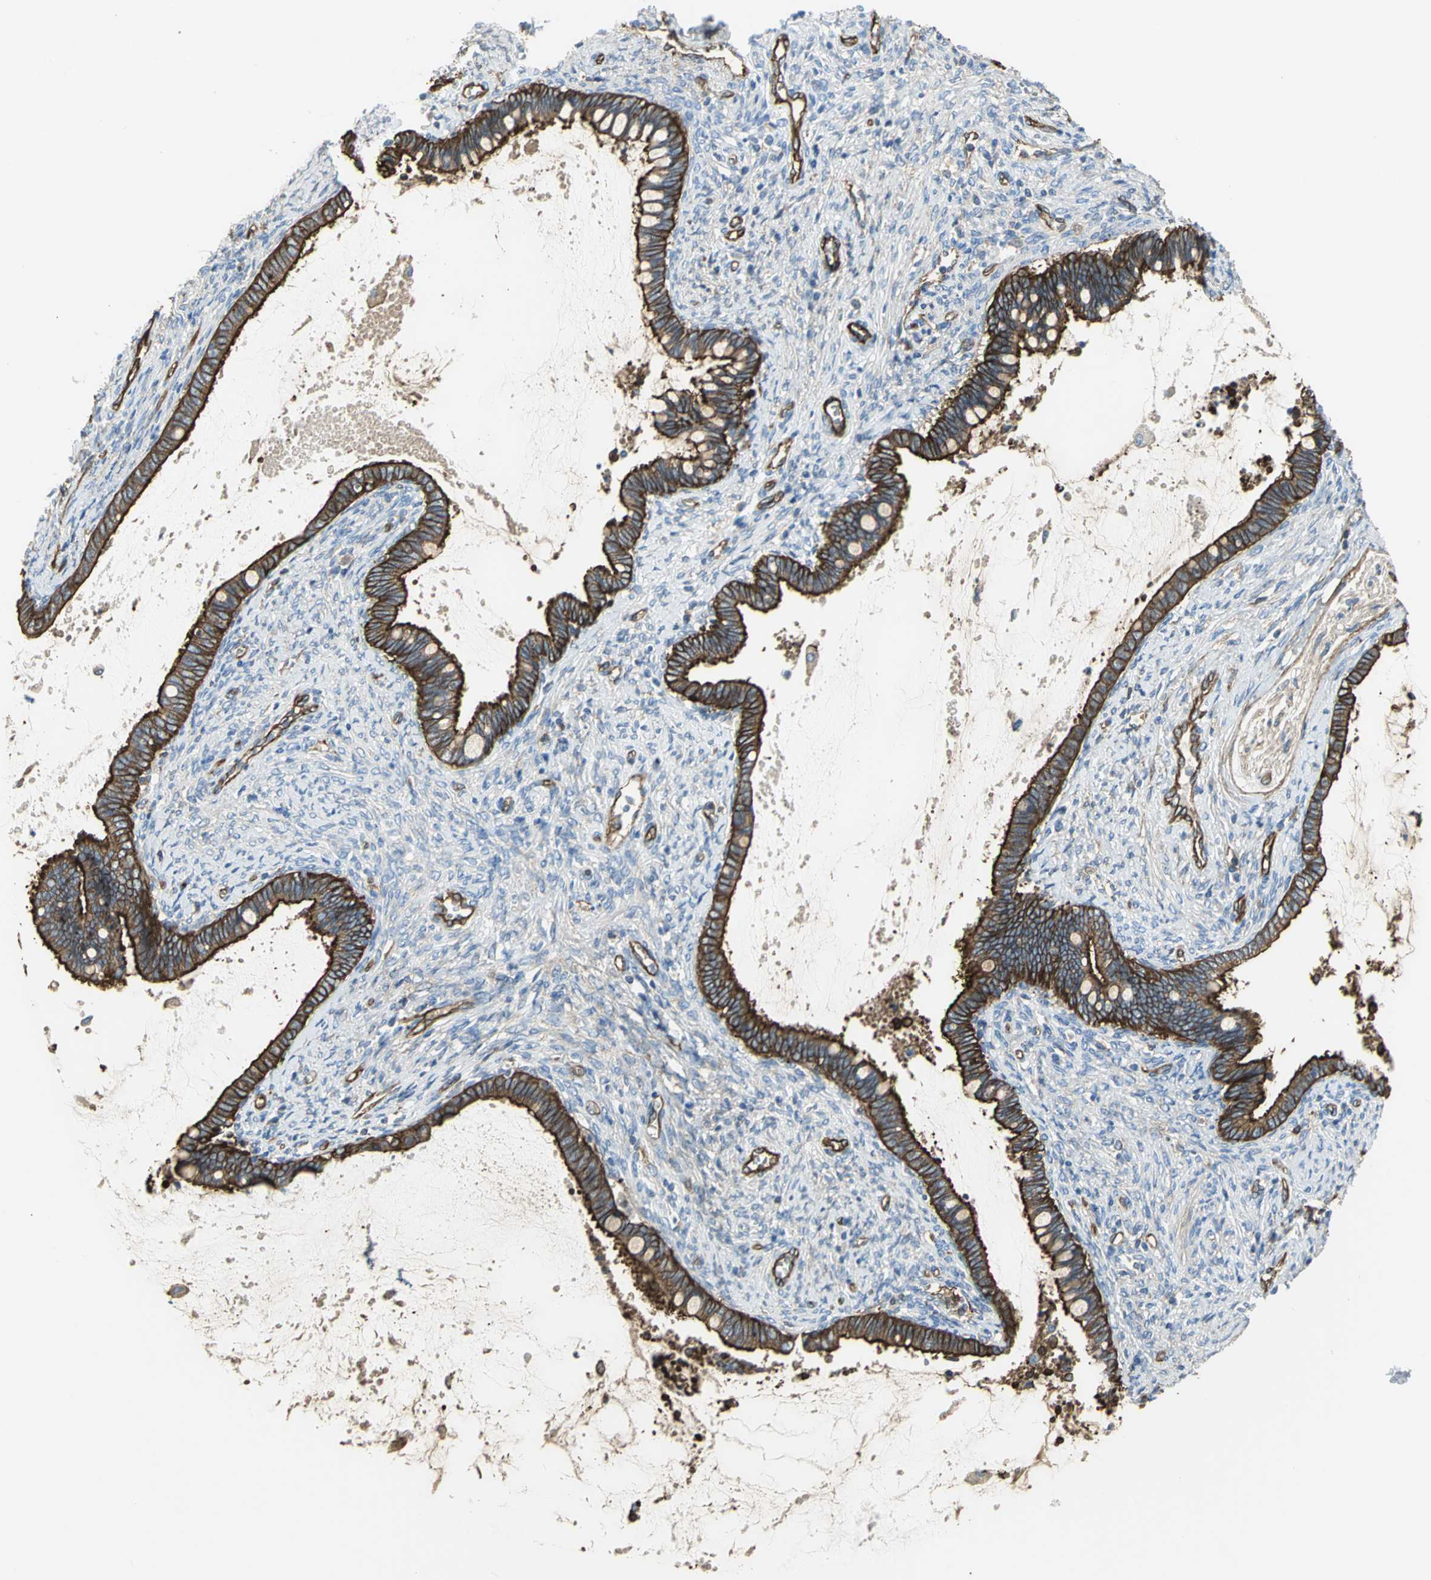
{"staining": {"intensity": "strong", "quantity": ">75%", "location": "cytoplasmic/membranous"}, "tissue": "cervical cancer", "cell_type": "Tumor cells", "image_type": "cancer", "snomed": [{"axis": "morphology", "description": "Adenocarcinoma, NOS"}, {"axis": "topography", "description": "Cervix"}], "caption": "Strong cytoplasmic/membranous positivity for a protein is identified in about >75% of tumor cells of cervical adenocarcinoma using immunohistochemistry (IHC).", "gene": "FLNB", "patient": {"sex": "female", "age": 44}}